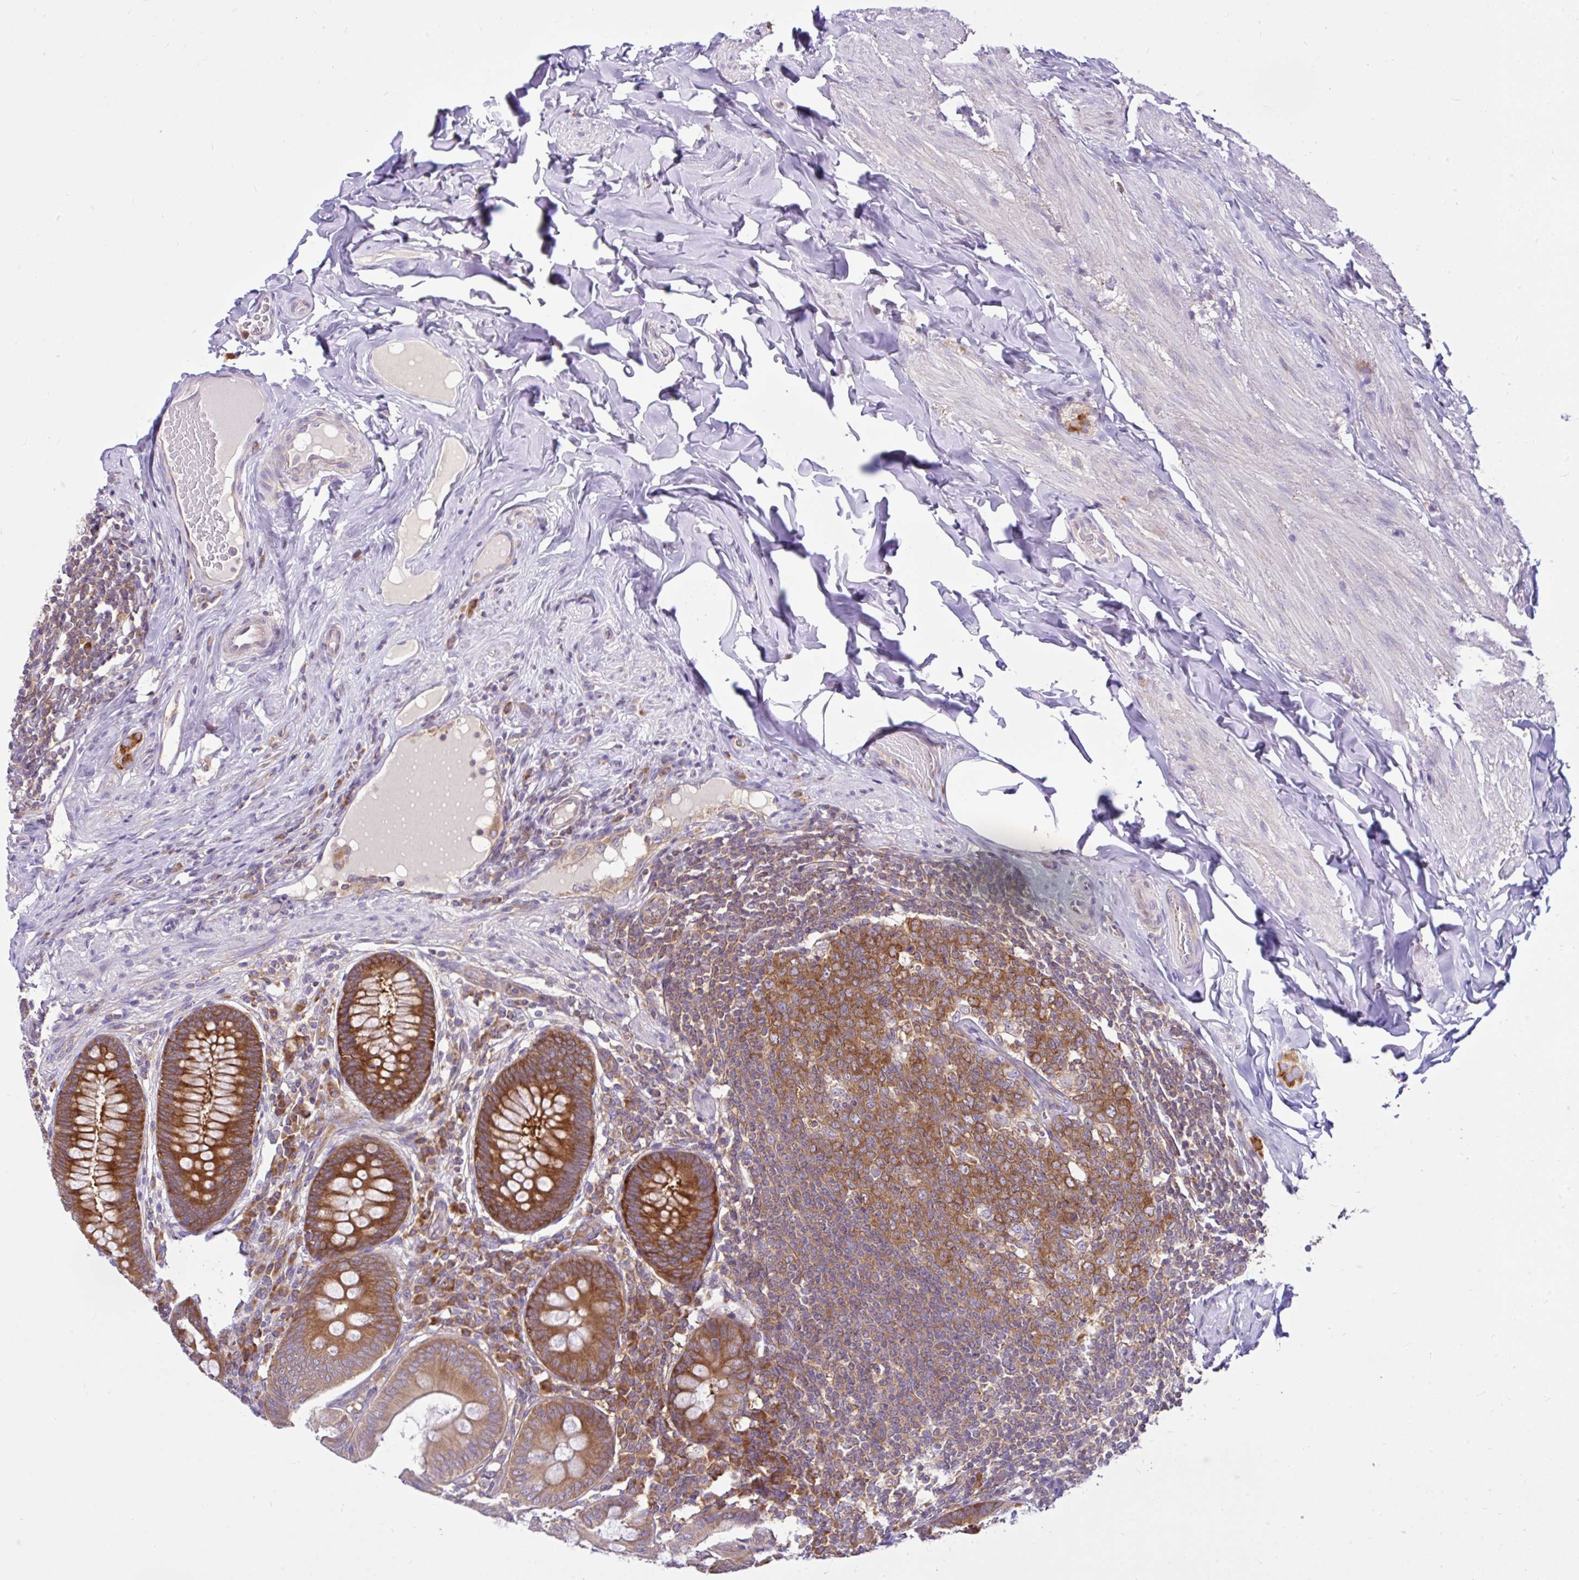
{"staining": {"intensity": "strong", "quantity": ">75%", "location": "cytoplasmic/membranous"}, "tissue": "appendix", "cell_type": "Glandular cells", "image_type": "normal", "snomed": [{"axis": "morphology", "description": "Normal tissue, NOS"}, {"axis": "topography", "description": "Appendix"}], "caption": "Benign appendix demonstrates strong cytoplasmic/membranous staining in approximately >75% of glandular cells, visualized by immunohistochemistry. The staining was performed using DAB to visualize the protein expression in brown, while the nuclei were stained in blue with hematoxylin (Magnification: 20x).", "gene": "LARS1", "patient": {"sex": "male", "age": 71}}